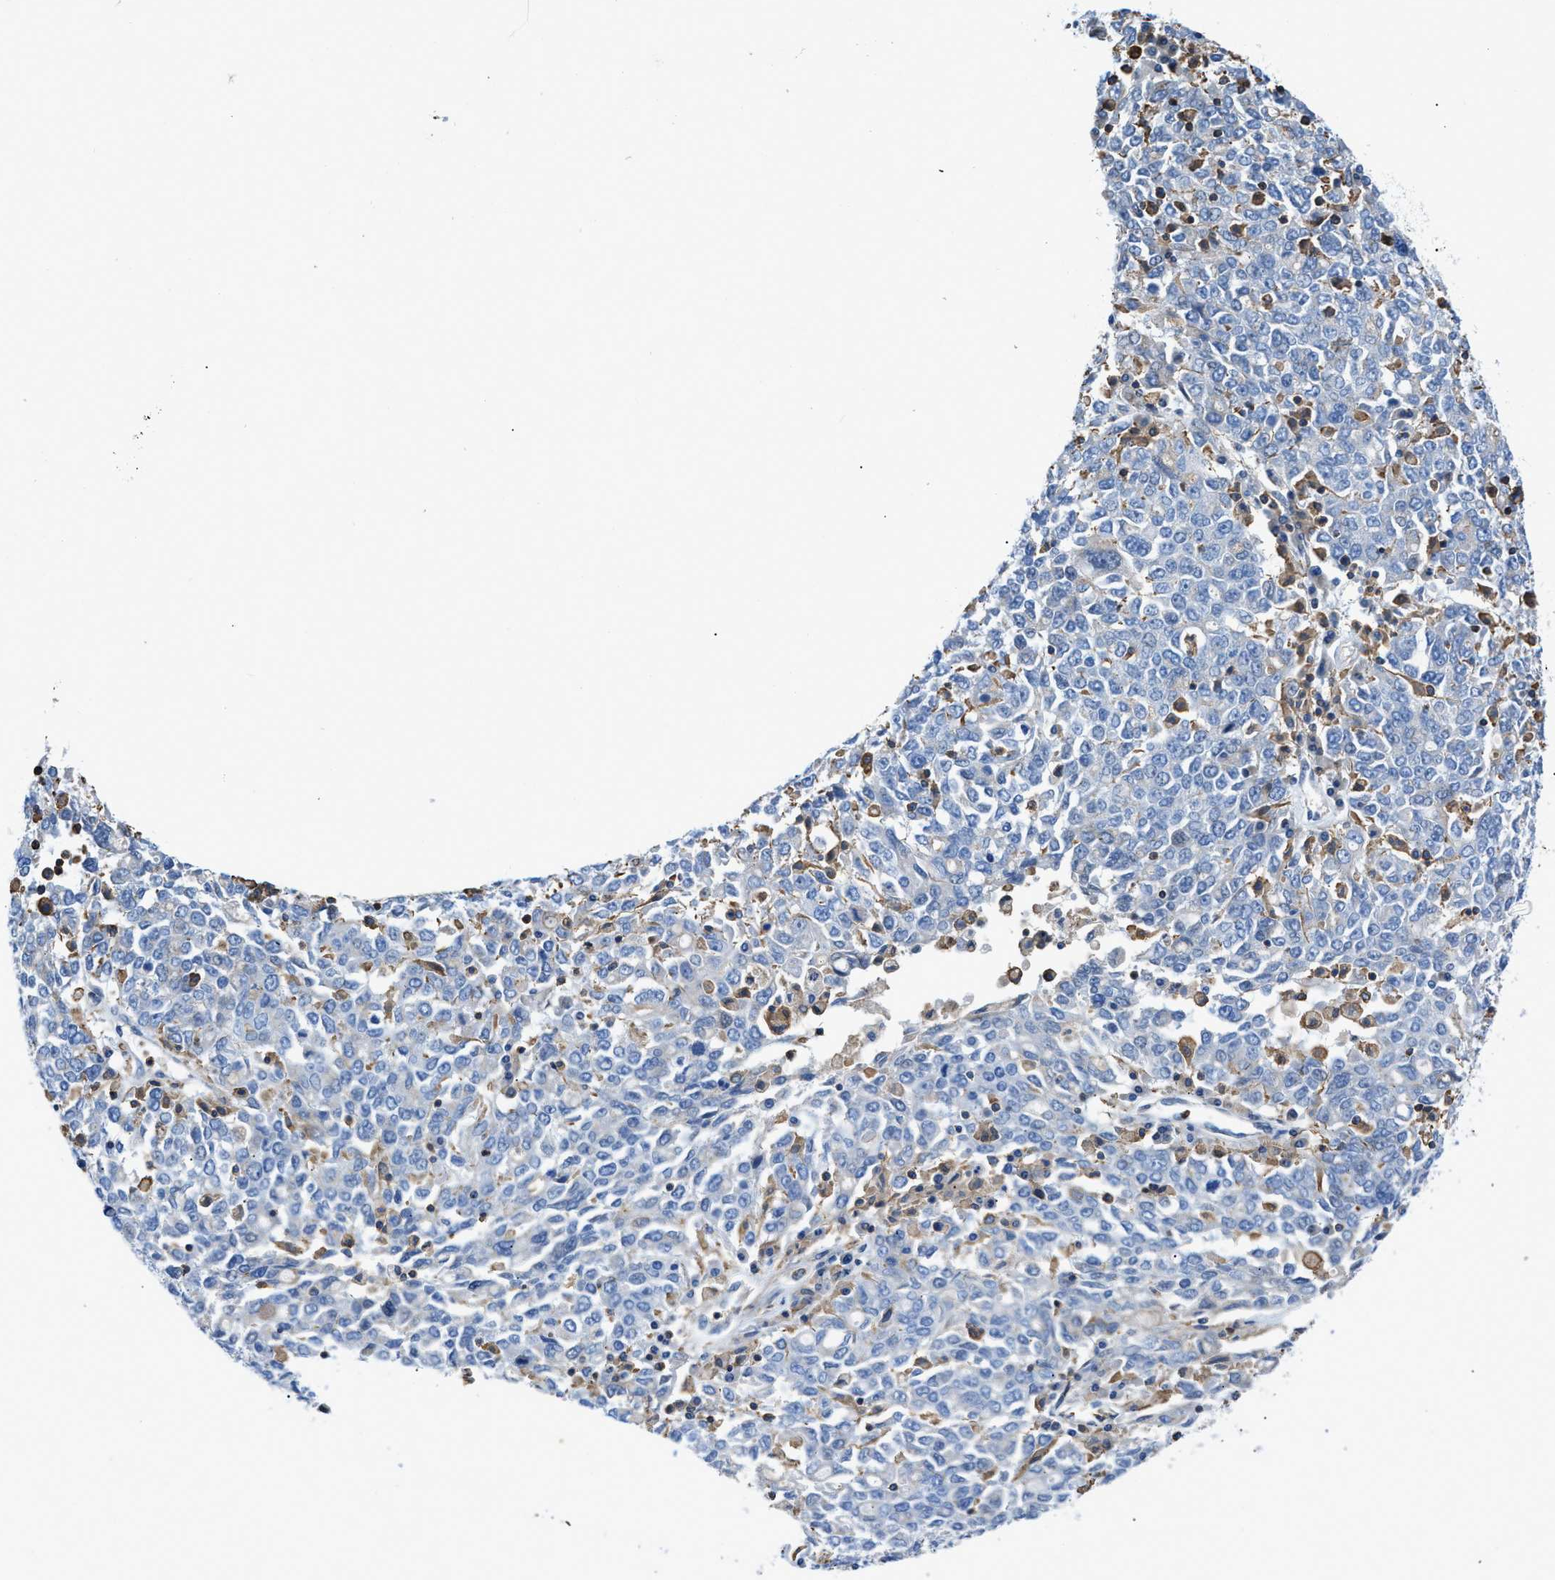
{"staining": {"intensity": "negative", "quantity": "none", "location": "none"}, "tissue": "ovarian cancer", "cell_type": "Tumor cells", "image_type": "cancer", "snomed": [{"axis": "morphology", "description": "Carcinoma, endometroid"}, {"axis": "topography", "description": "Ovary"}], "caption": "Tumor cells are negative for brown protein staining in endometroid carcinoma (ovarian). (Brightfield microscopy of DAB (3,3'-diaminobenzidine) IHC at high magnification).", "gene": "ATP6V0D1", "patient": {"sex": "female", "age": 62}}